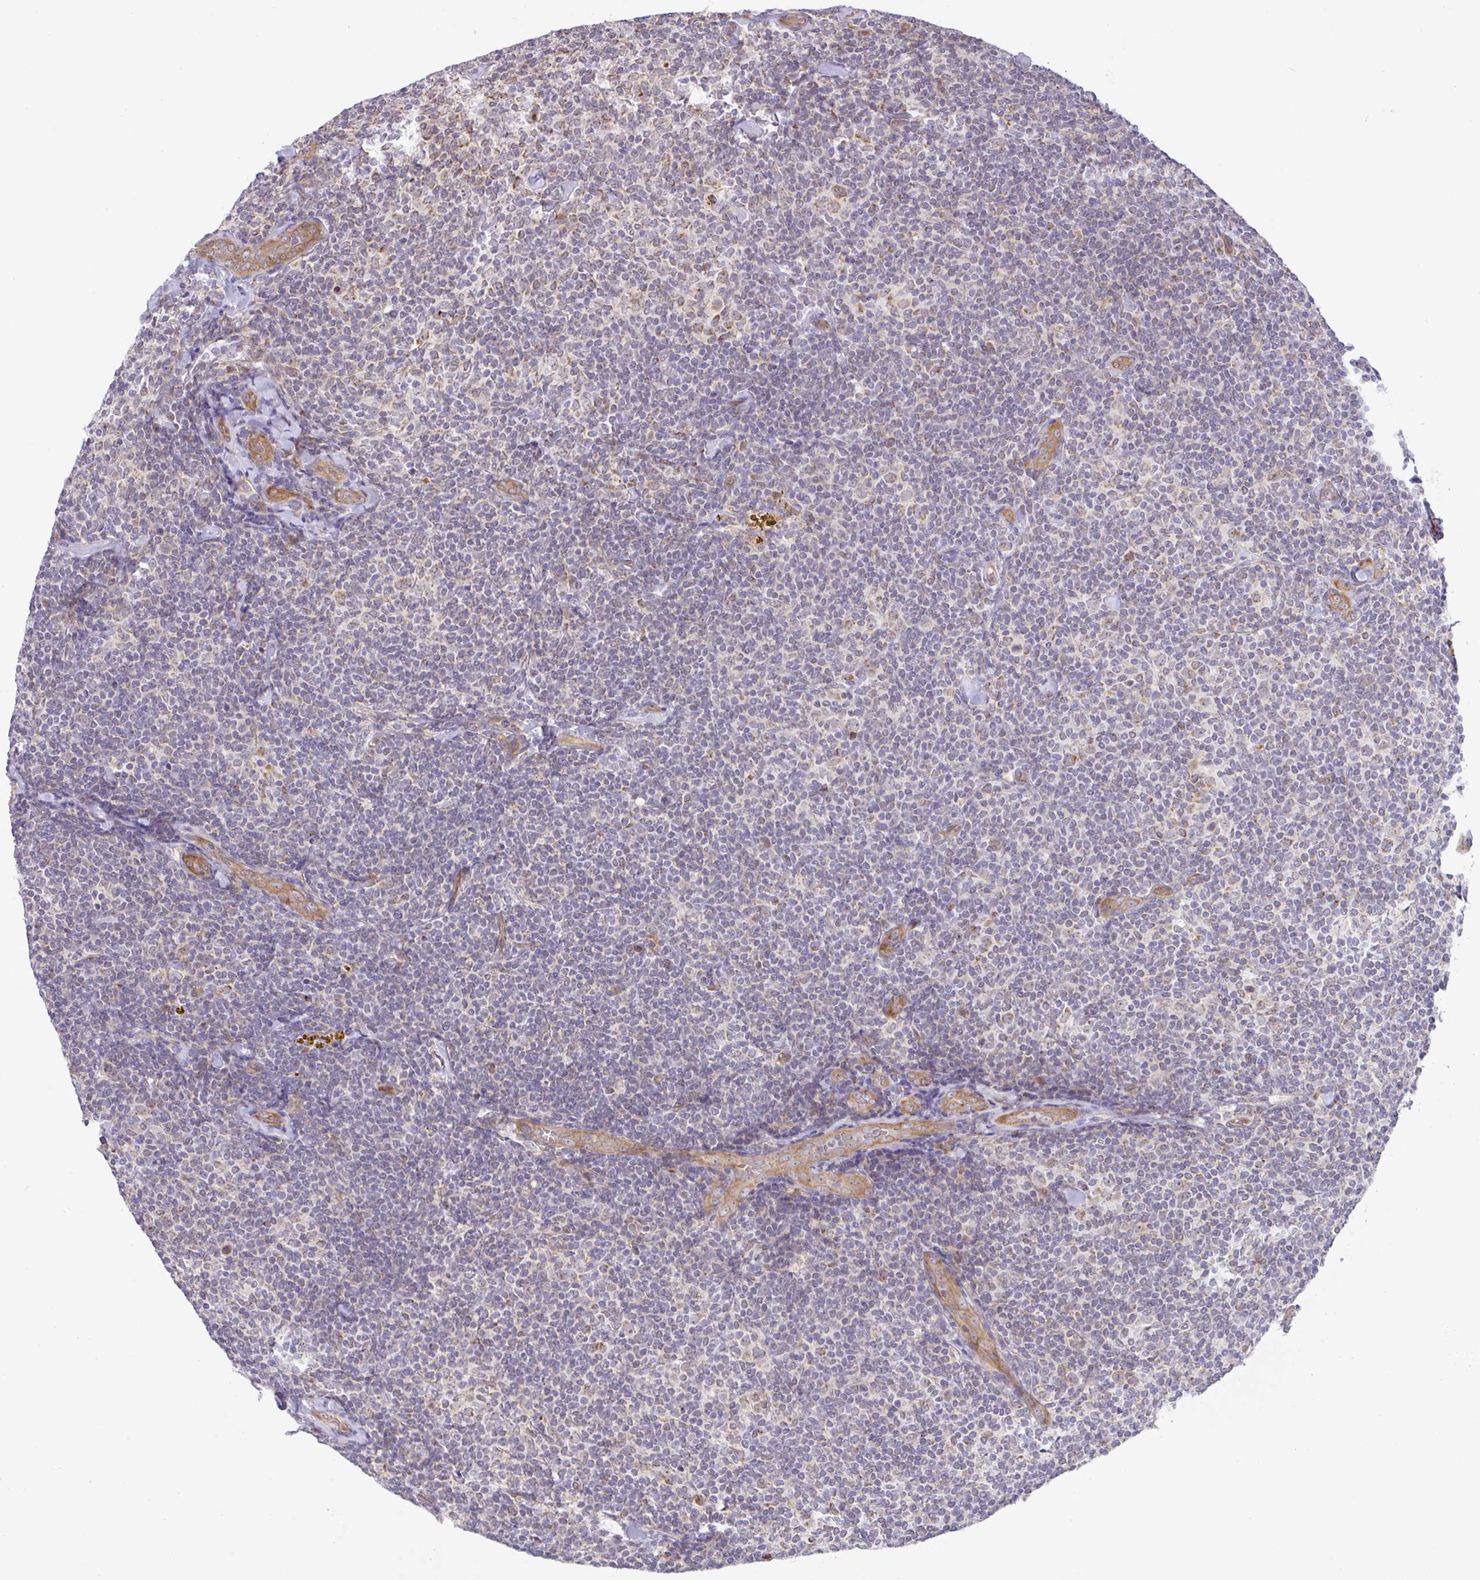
{"staining": {"intensity": "weak", "quantity": "<25%", "location": "cytoplasmic/membranous"}, "tissue": "lymphoma", "cell_type": "Tumor cells", "image_type": "cancer", "snomed": [{"axis": "morphology", "description": "Malignant lymphoma, non-Hodgkin's type, Low grade"}, {"axis": "topography", "description": "Lymph node"}], "caption": "Lymphoma stained for a protein using immunohistochemistry (IHC) shows no expression tumor cells.", "gene": "DLEU7", "patient": {"sex": "female", "age": 56}}